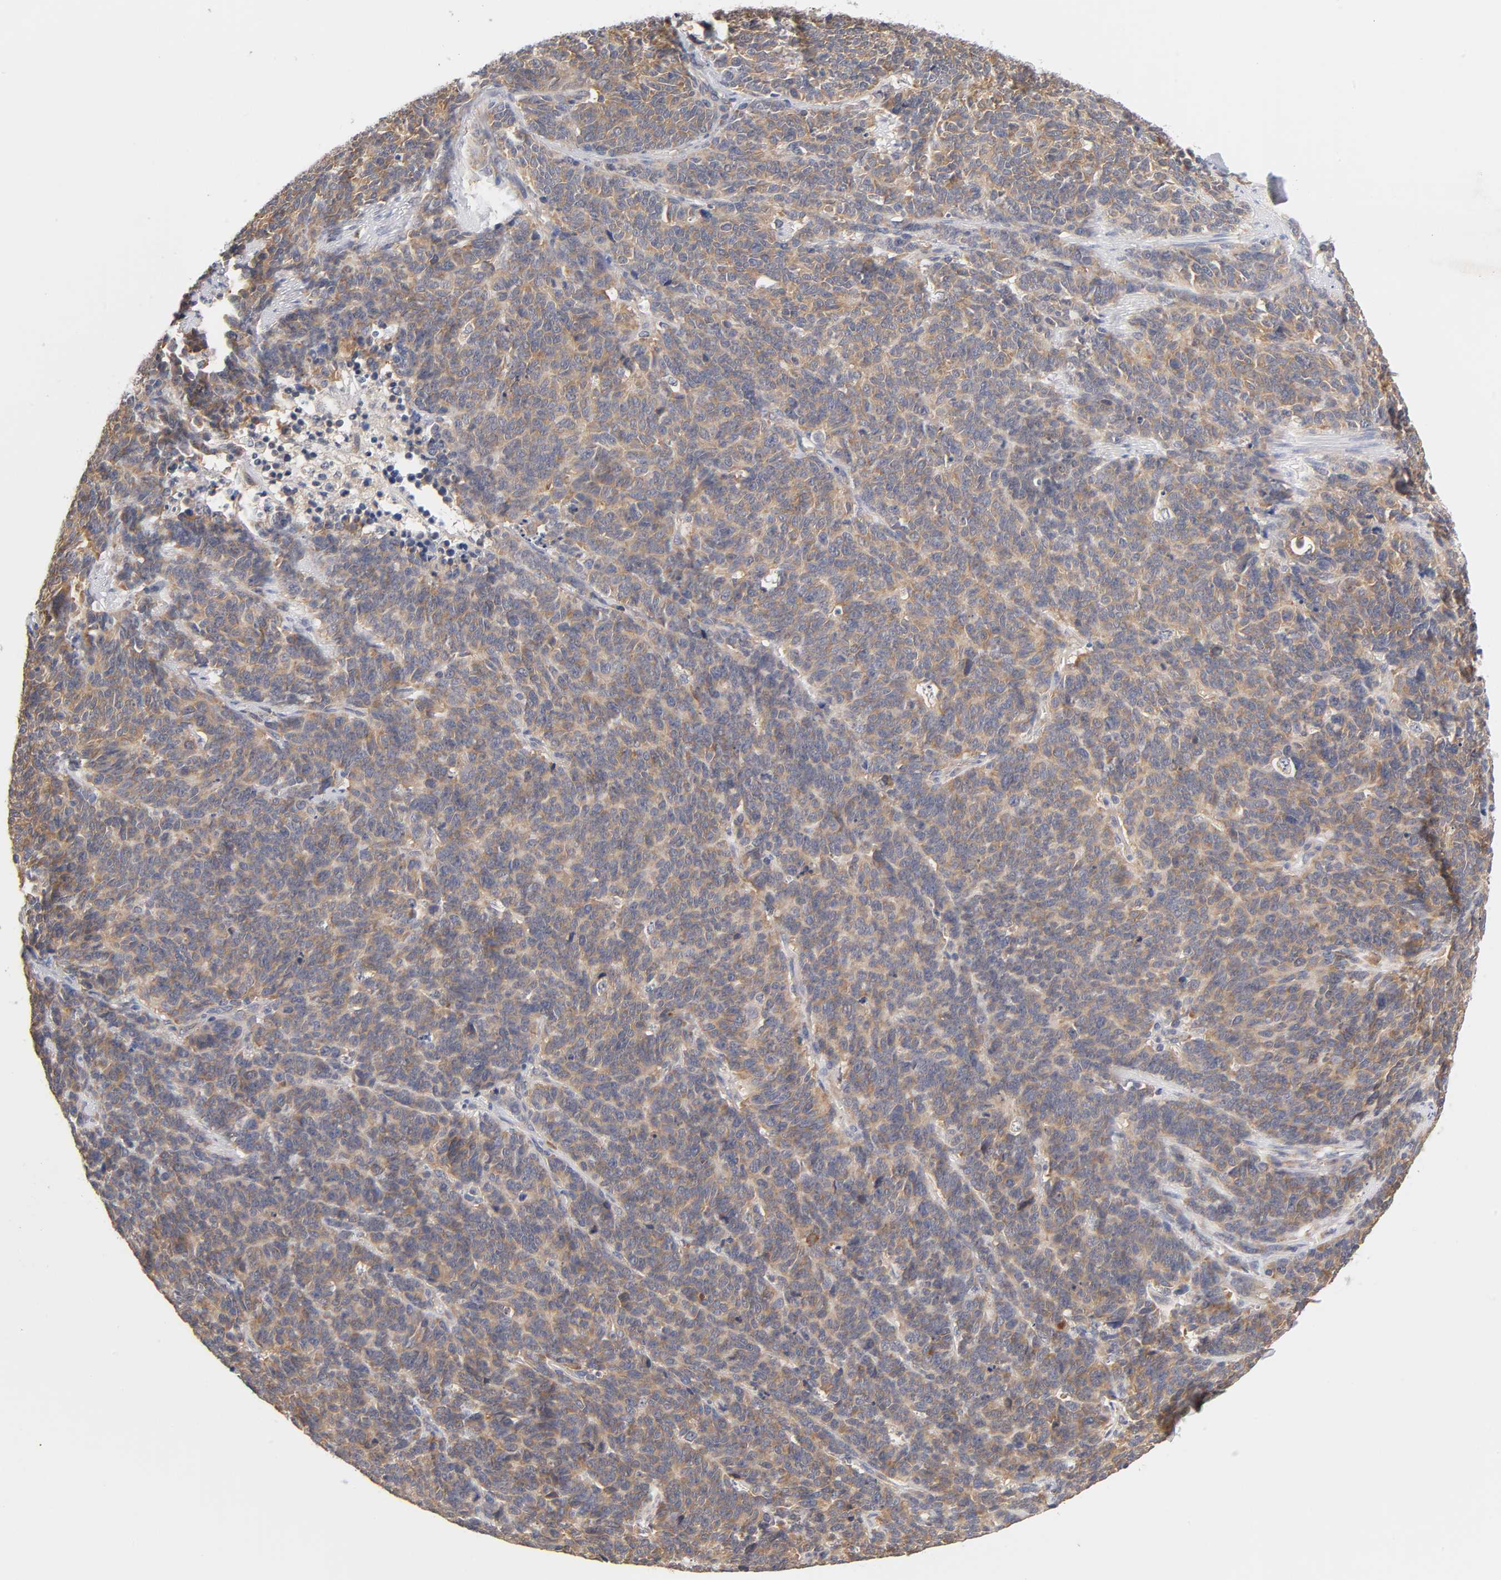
{"staining": {"intensity": "moderate", "quantity": ">75%", "location": "cytoplasmic/membranous"}, "tissue": "lung cancer", "cell_type": "Tumor cells", "image_type": "cancer", "snomed": [{"axis": "morphology", "description": "Neoplasm, malignant, NOS"}, {"axis": "topography", "description": "Lung"}], "caption": "Lung malignant neoplasm stained with a brown dye demonstrates moderate cytoplasmic/membranous positive expression in about >75% of tumor cells.", "gene": "RPS29", "patient": {"sex": "female", "age": 58}}